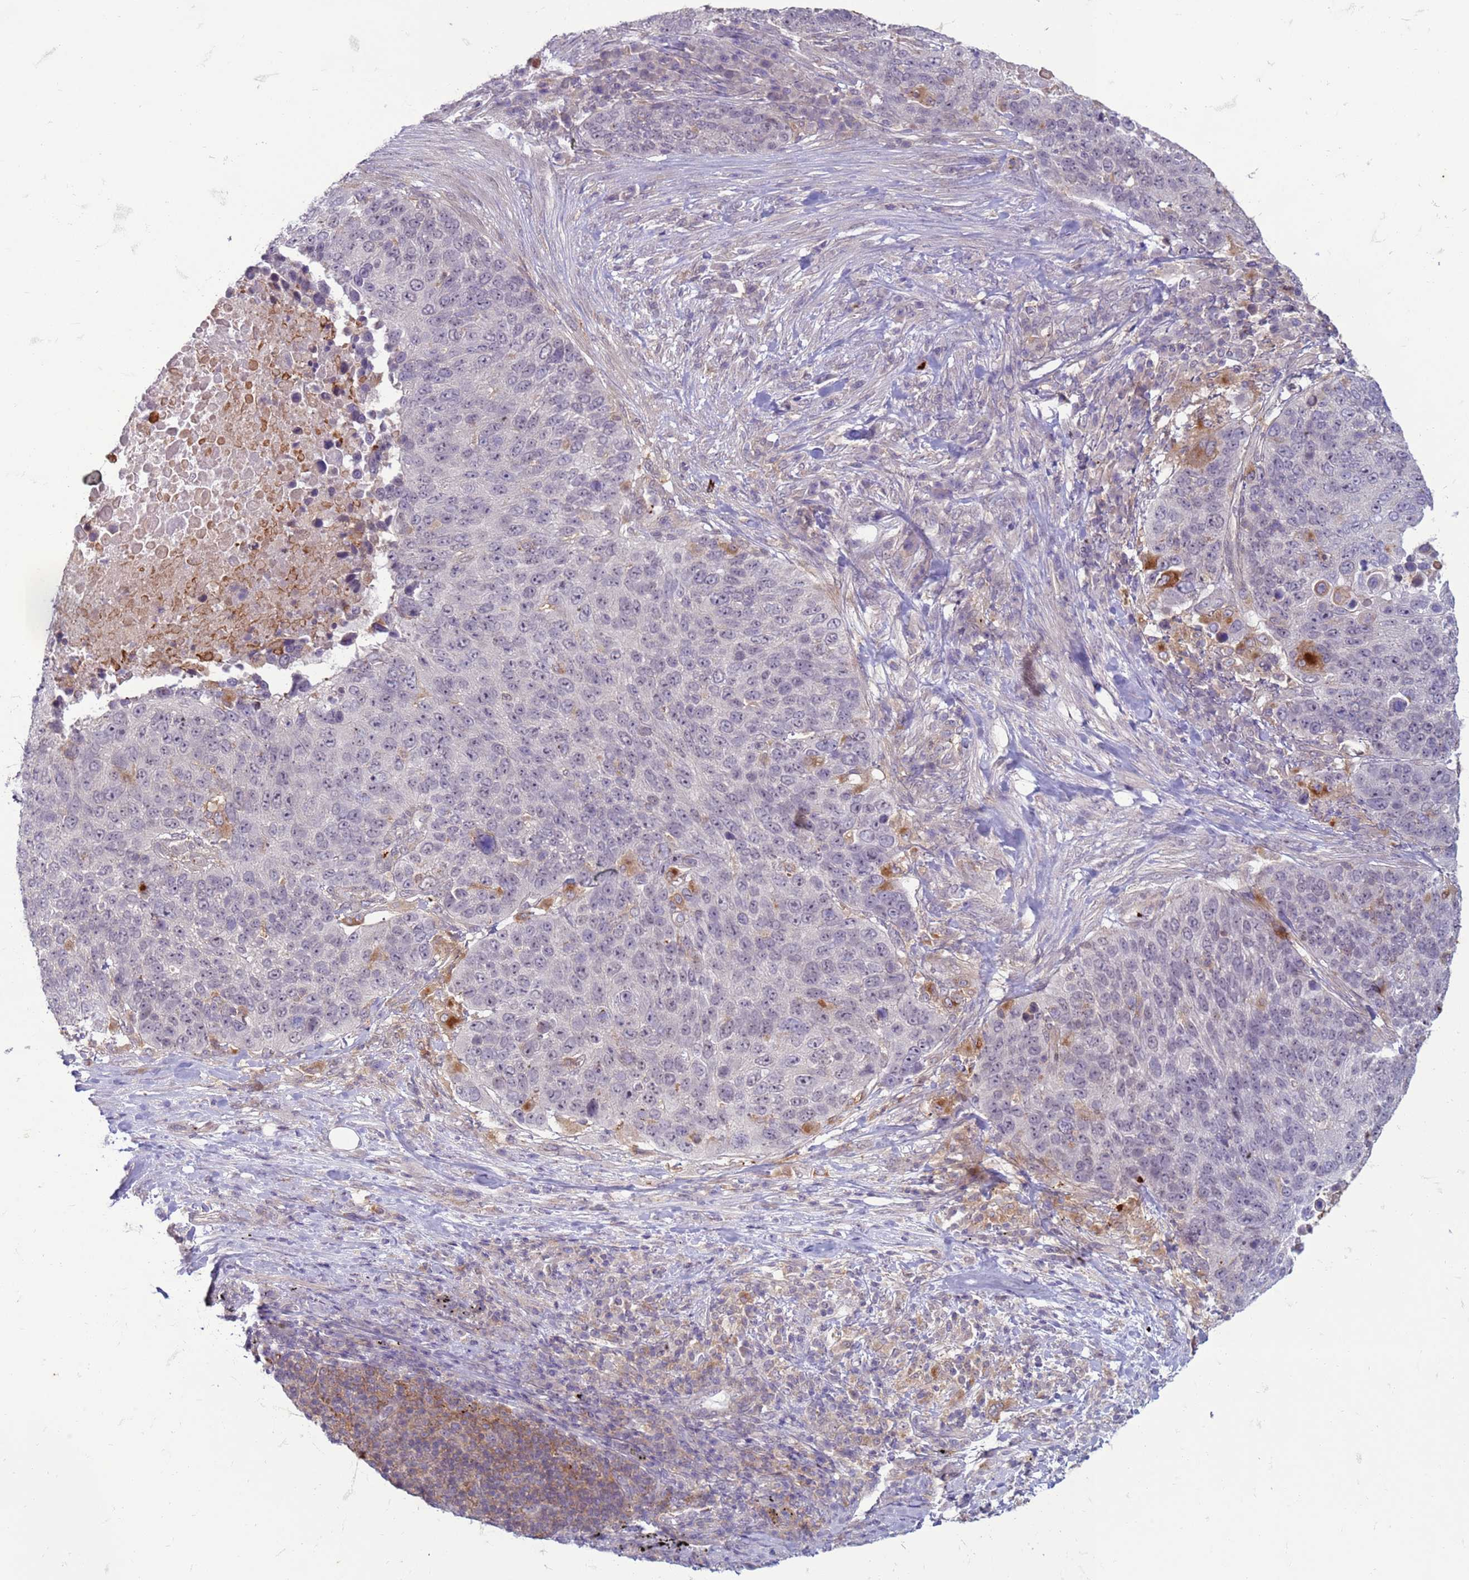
{"staining": {"intensity": "negative", "quantity": "none", "location": "none"}, "tissue": "lung cancer", "cell_type": "Tumor cells", "image_type": "cancer", "snomed": [{"axis": "morphology", "description": "Normal tissue, NOS"}, {"axis": "morphology", "description": "Squamous cell carcinoma, NOS"}, {"axis": "topography", "description": "Lymph node"}, {"axis": "topography", "description": "Lung"}], "caption": "High magnification brightfield microscopy of lung squamous cell carcinoma stained with DAB (brown) and counterstained with hematoxylin (blue): tumor cells show no significant positivity. (DAB (3,3'-diaminobenzidine) immunohistochemistry (IHC) with hematoxylin counter stain).", "gene": "SLC15A3", "patient": {"sex": "male", "age": 66}}